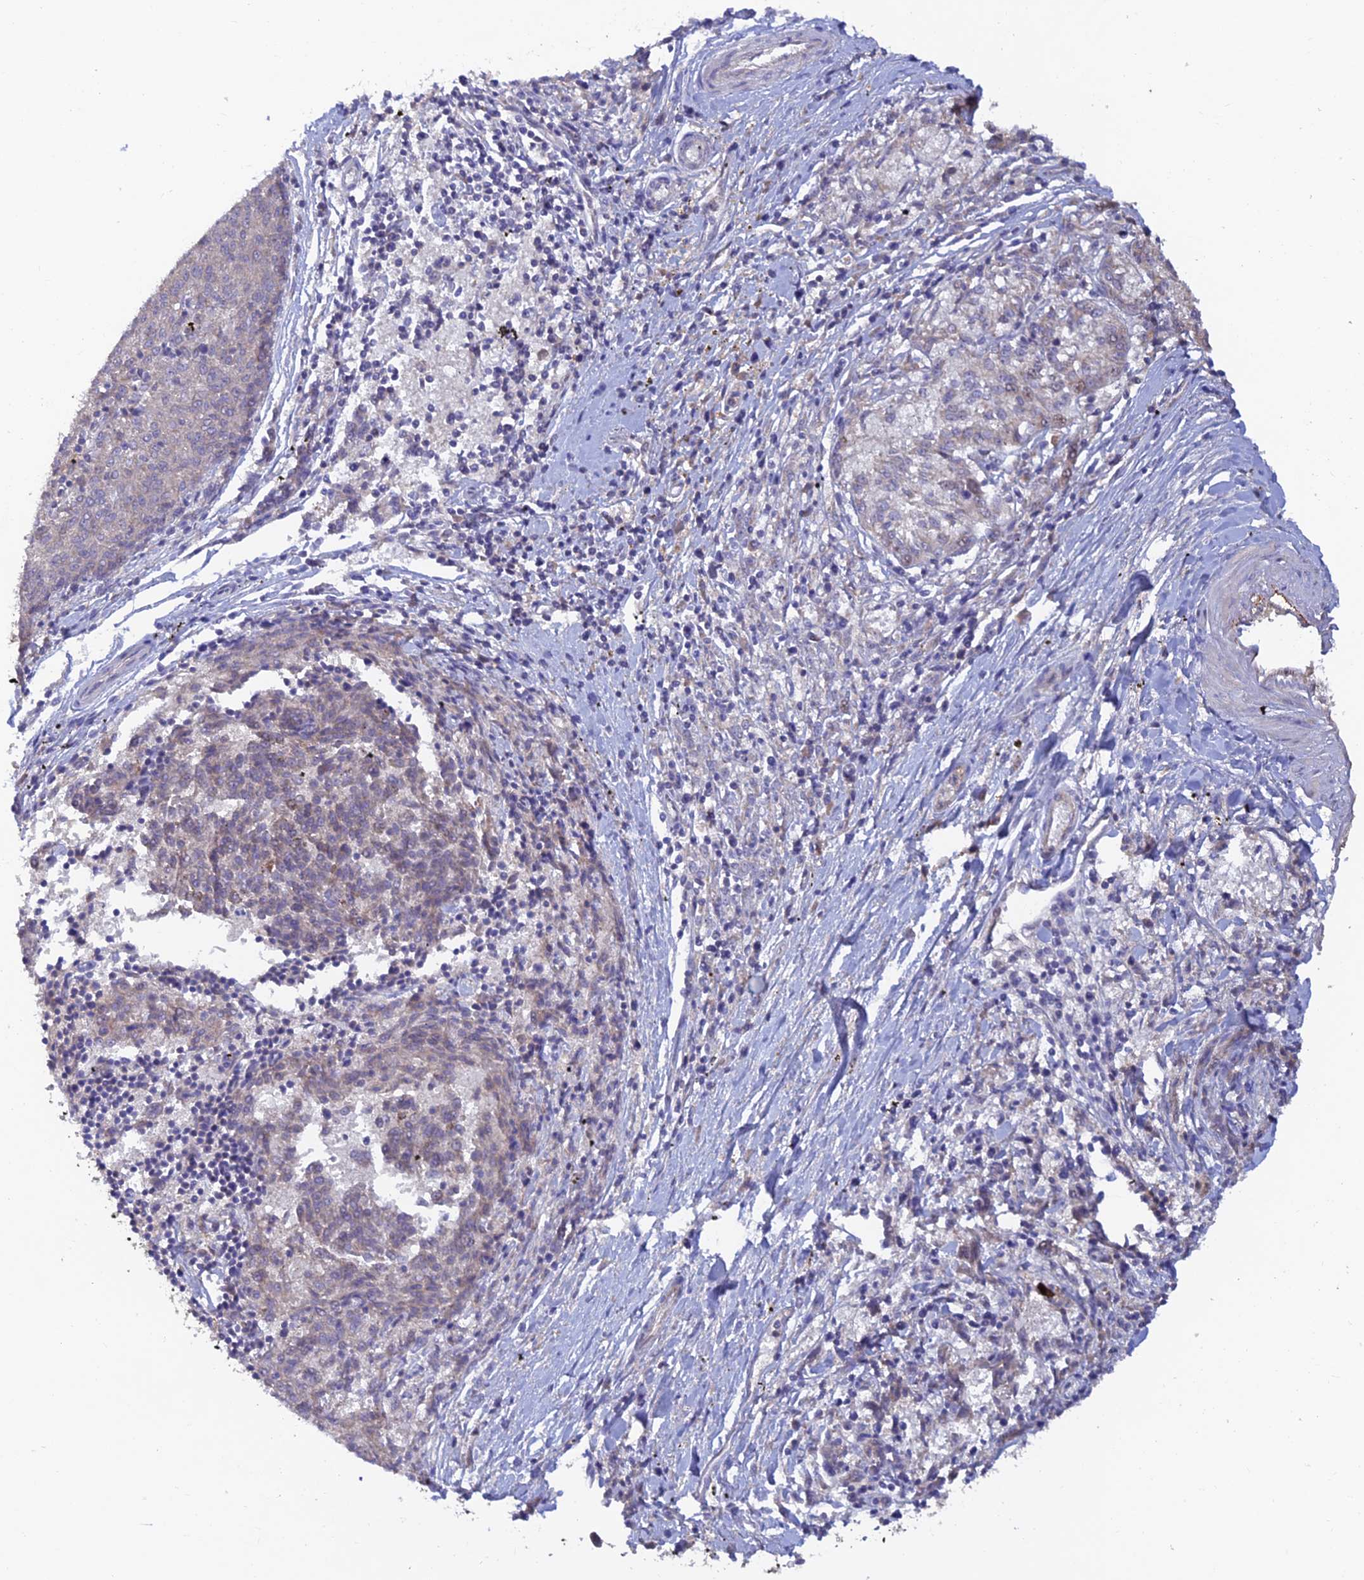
{"staining": {"intensity": "negative", "quantity": "none", "location": "none"}, "tissue": "melanoma", "cell_type": "Tumor cells", "image_type": "cancer", "snomed": [{"axis": "morphology", "description": "Malignant melanoma, NOS"}, {"axis": "topography", "description": "Skin"}], "caption": "Tumor cells show no significant positivity in malignant melanoma.", "gene": "FASTKD5", "patient": {"sex": "female", "age": 72}}